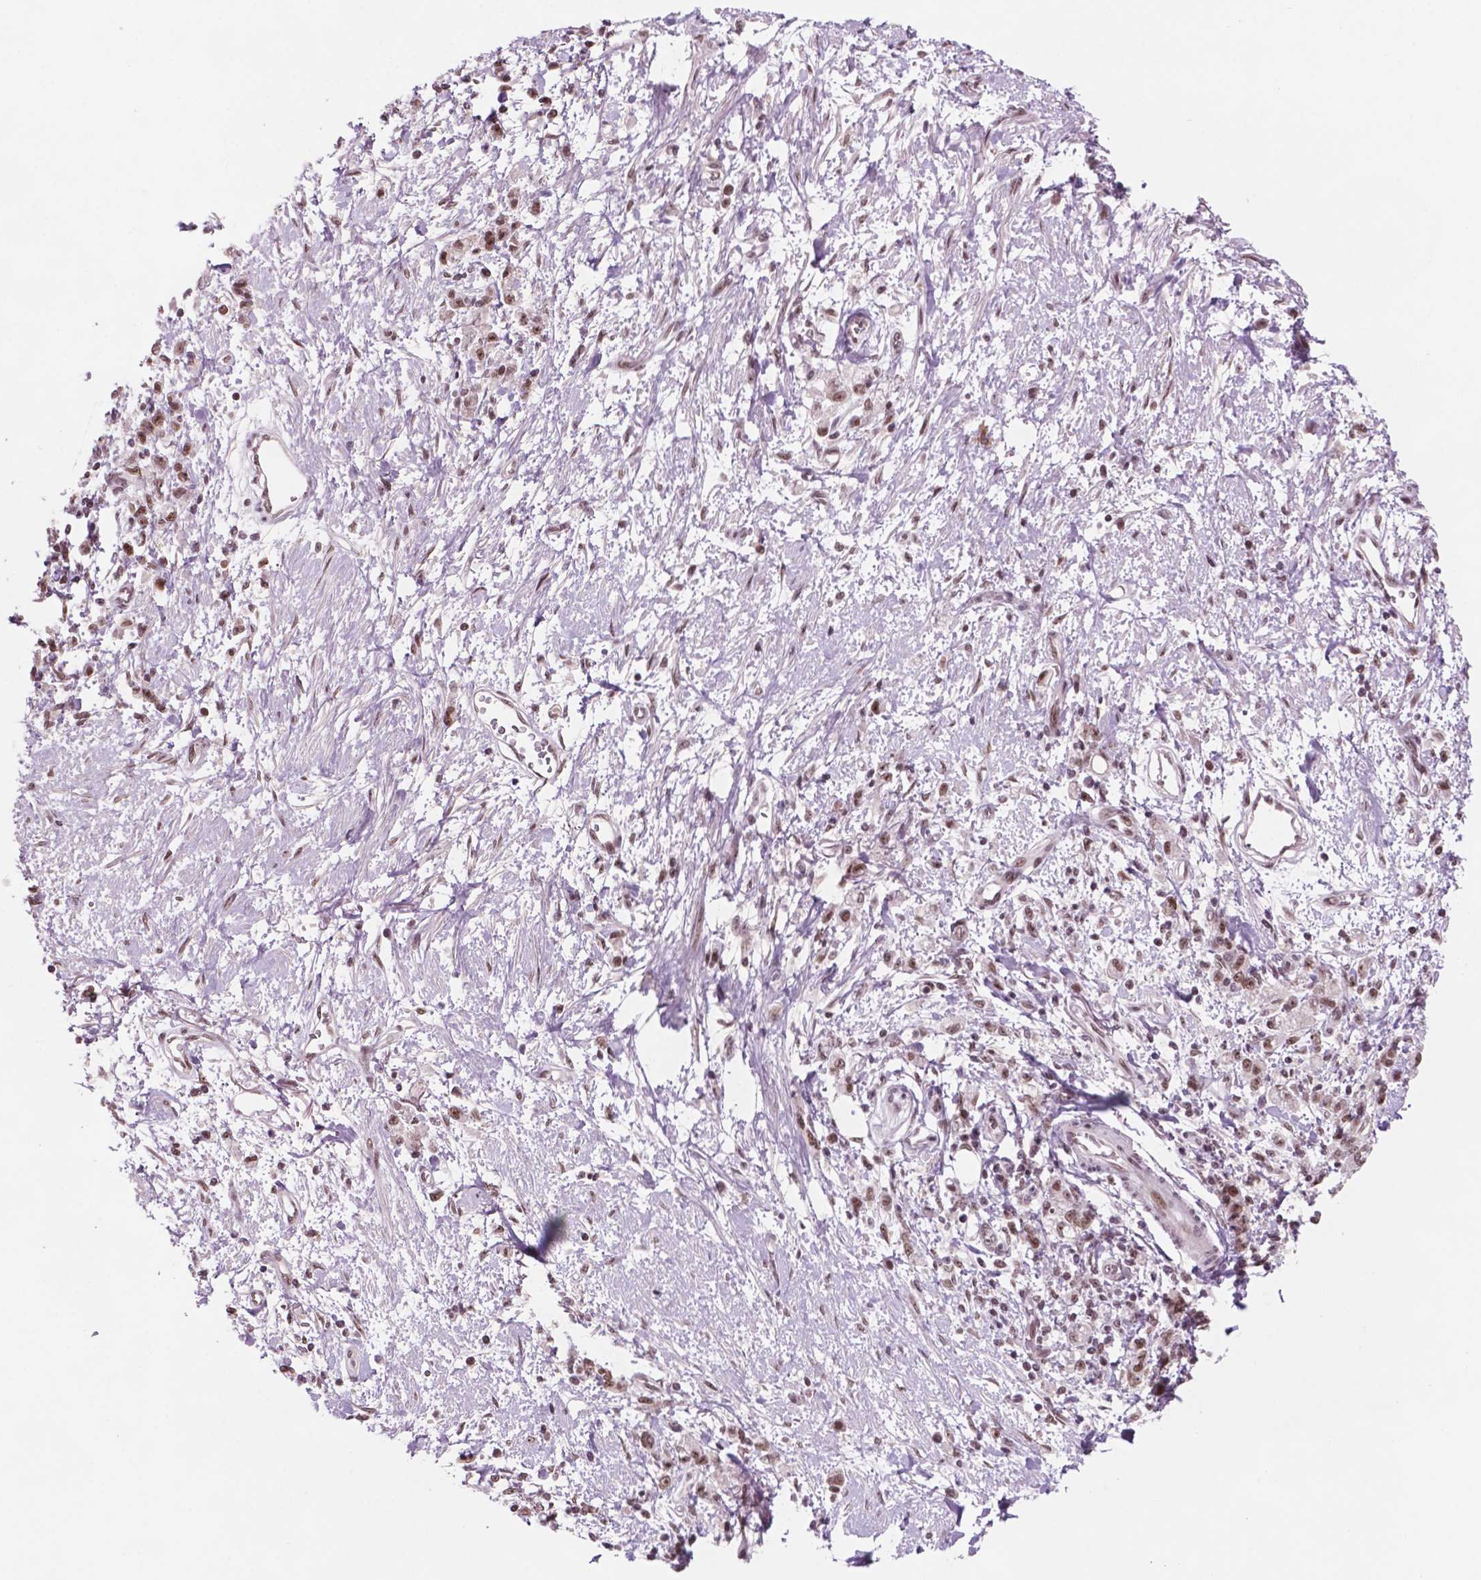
{"staining": {"intensity": "strong", "quantity": ">75%", "location": "nuclear"}, "tissue": "stomach cancer", "cell_type": "Tumor cells", "image_type": "cancer", "snomed": [{"axis": "morphology", "description": "Adenocarcinoma, NOS"}, {"axis": "topography", "description": "Stomach"}], "caption": "High-power microscopy captured an immunohistochemistry image of stomach adenocarcinoma, revealing strong nuclear staining in approximately >75% of tumor cells.", "gene": "POLR2E", "patient": {"sex": "male", "age": 77}}